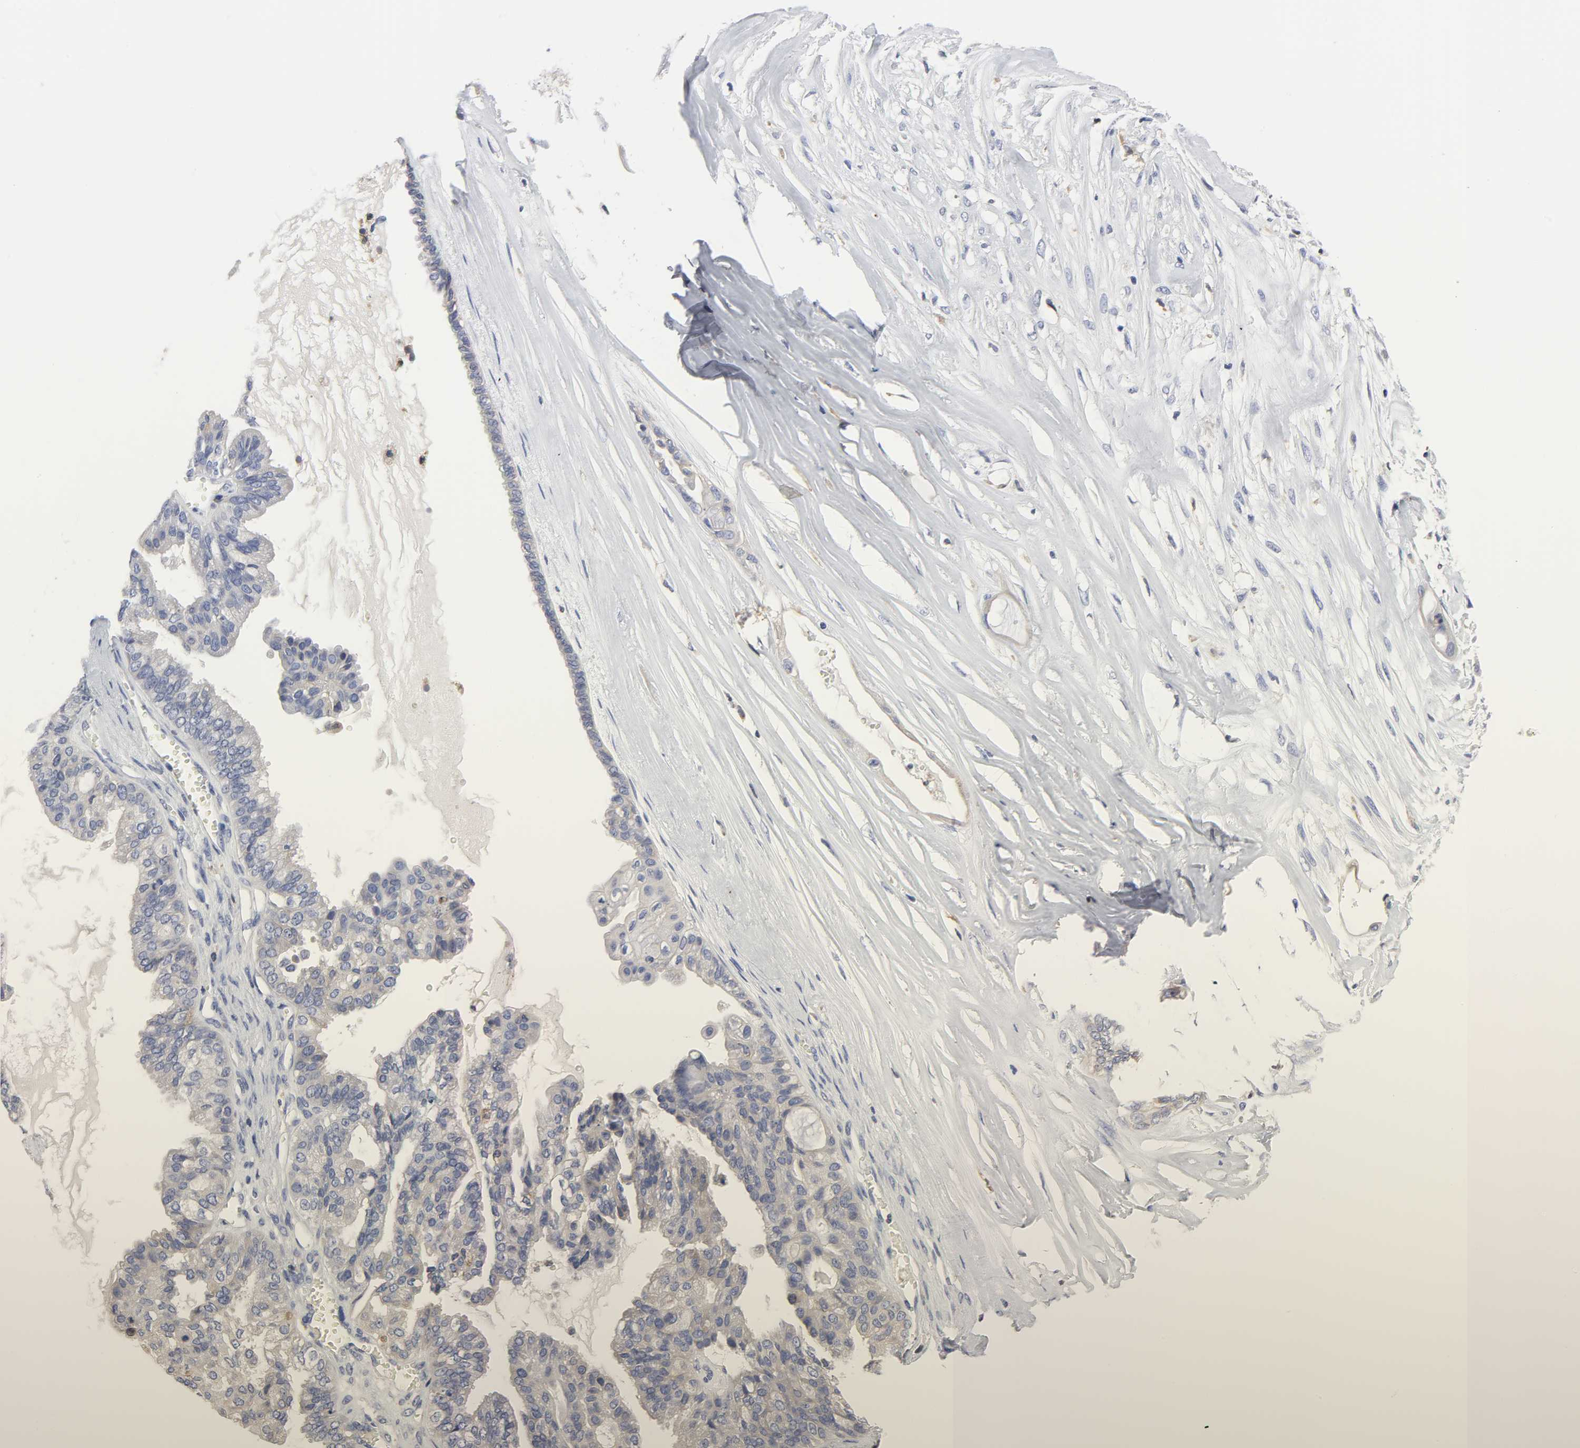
{"staining": {"intensity": "negative", "quantity": "none", "location": "none"}, "tissue": "ovarian cancer", "cell_type": "Tumor cells", "image_type": "cancer", "snomed": [{"axis": "morphology", "description": "Carcinoma, NOS"}, {"axis": "morphology", "description": "Carcinoma, endometroid"}, {"axis": "topography", "description": "Ovary"}], "caption": "Tumor cells are negative for protein expression in human carcinoma (ovarian). (Immunohistochemistry, brightfield microscopy, high magnification).", "gene": "HCK", "patient": {"sex": "female", "age": 50}}